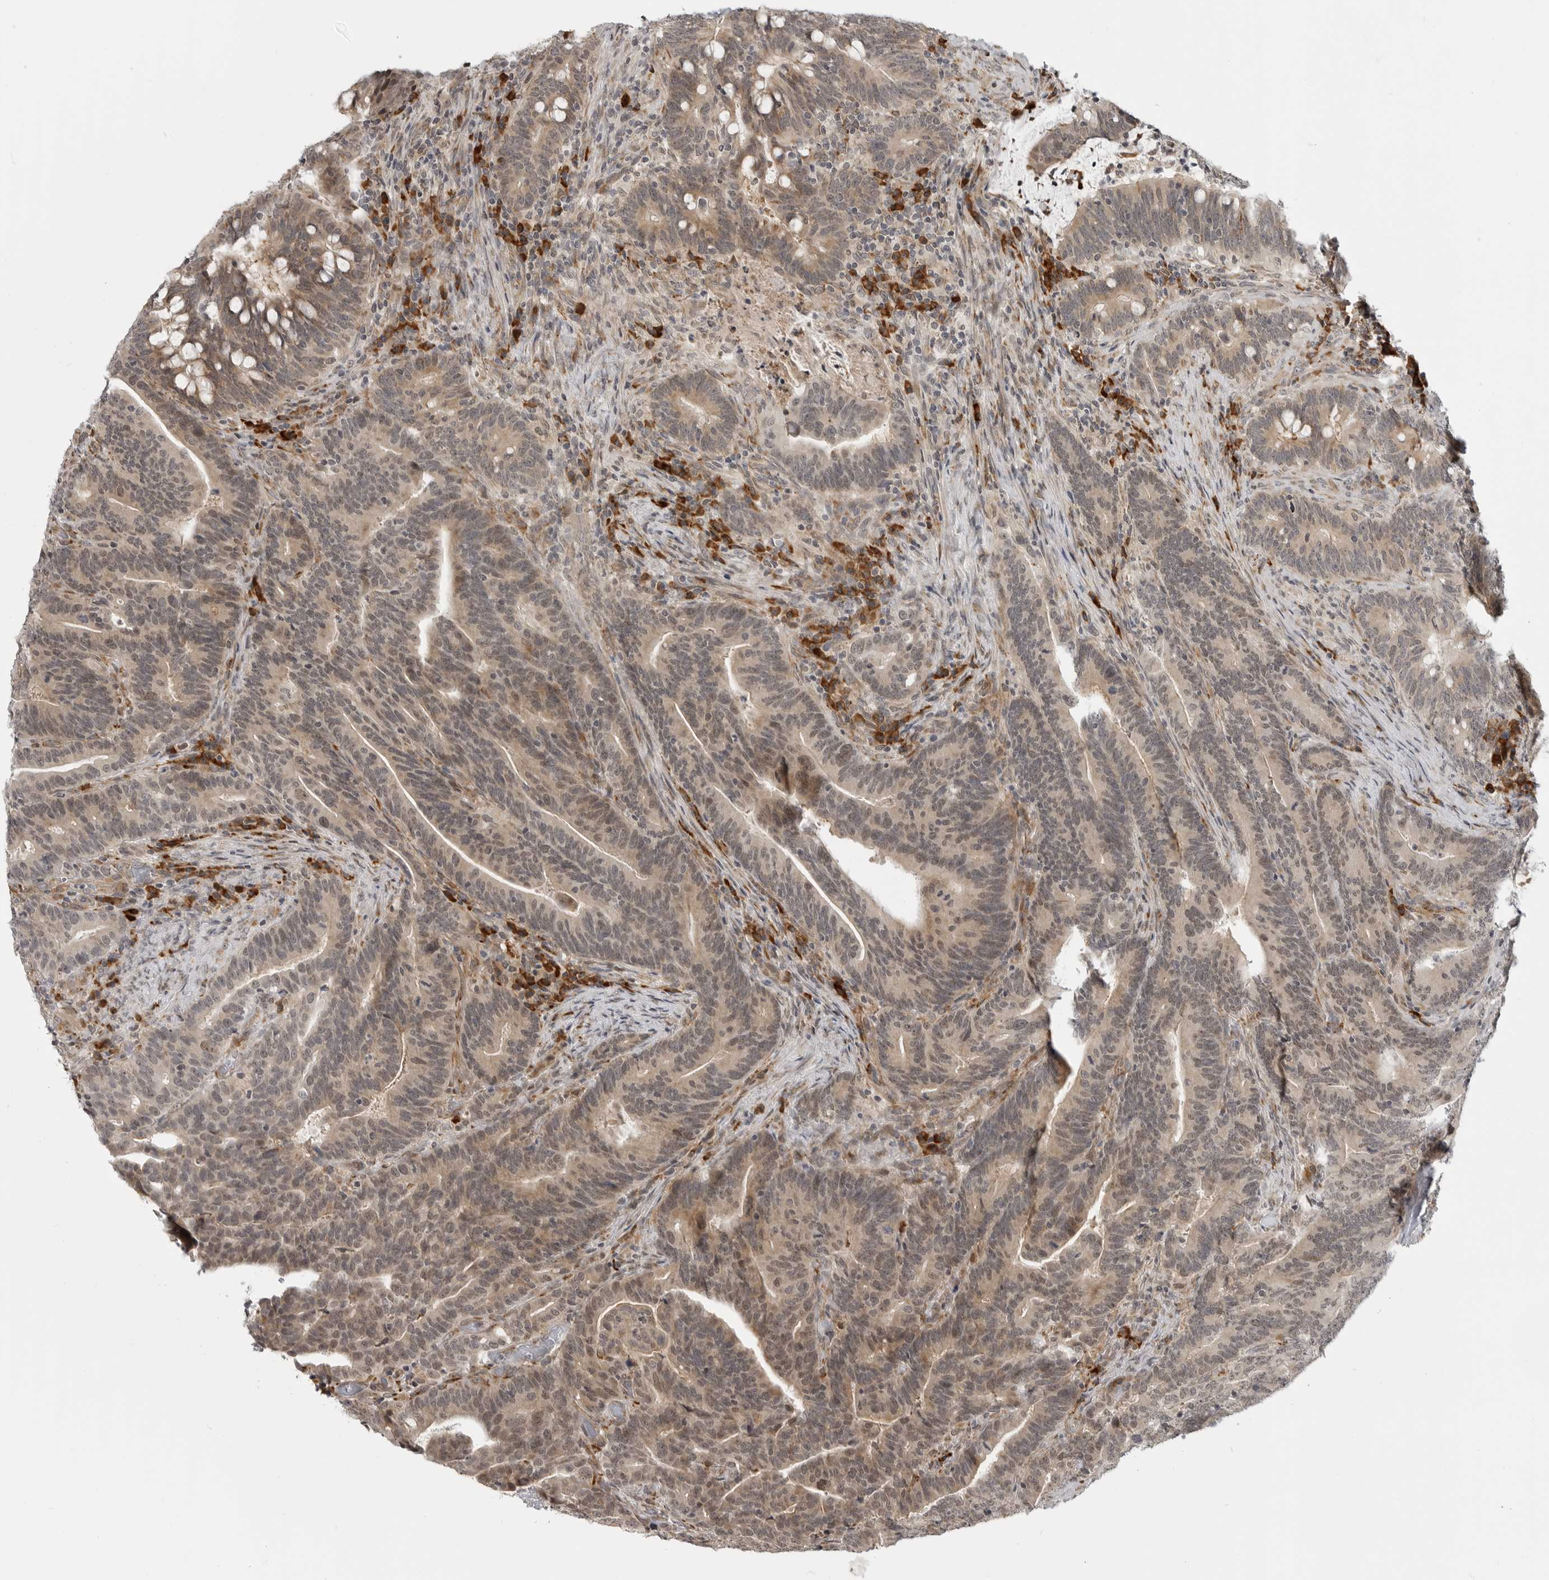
{"staining": {"intensity": "weak", "quantity": ">75%", "location": "cytoplasmic/membranous,nuclear"}, "tissue": "colorectal cancer", "cell_type": "Tumor cells", "image_type": "cancer", "snomed": [{"axis": "morphology", "description": "Adenocarcinoma, NOS"}, {"axis": "topography", "description": "Colon"}], "caption": "Immunohistochemistry of adenocarcinoma (colorectal) exhibits low levels of weak cytoplasmic/membranous and nuclear positivity in about >75% of tumor cells. The staining was performed using DAB (3,3'-diaminobenzidine), with brown indicating positive protein expression. Nuclei are stained blue with hematoxylin.", "gene": "CEP295NL", "patient": {"sex": "female", "age": 66}}